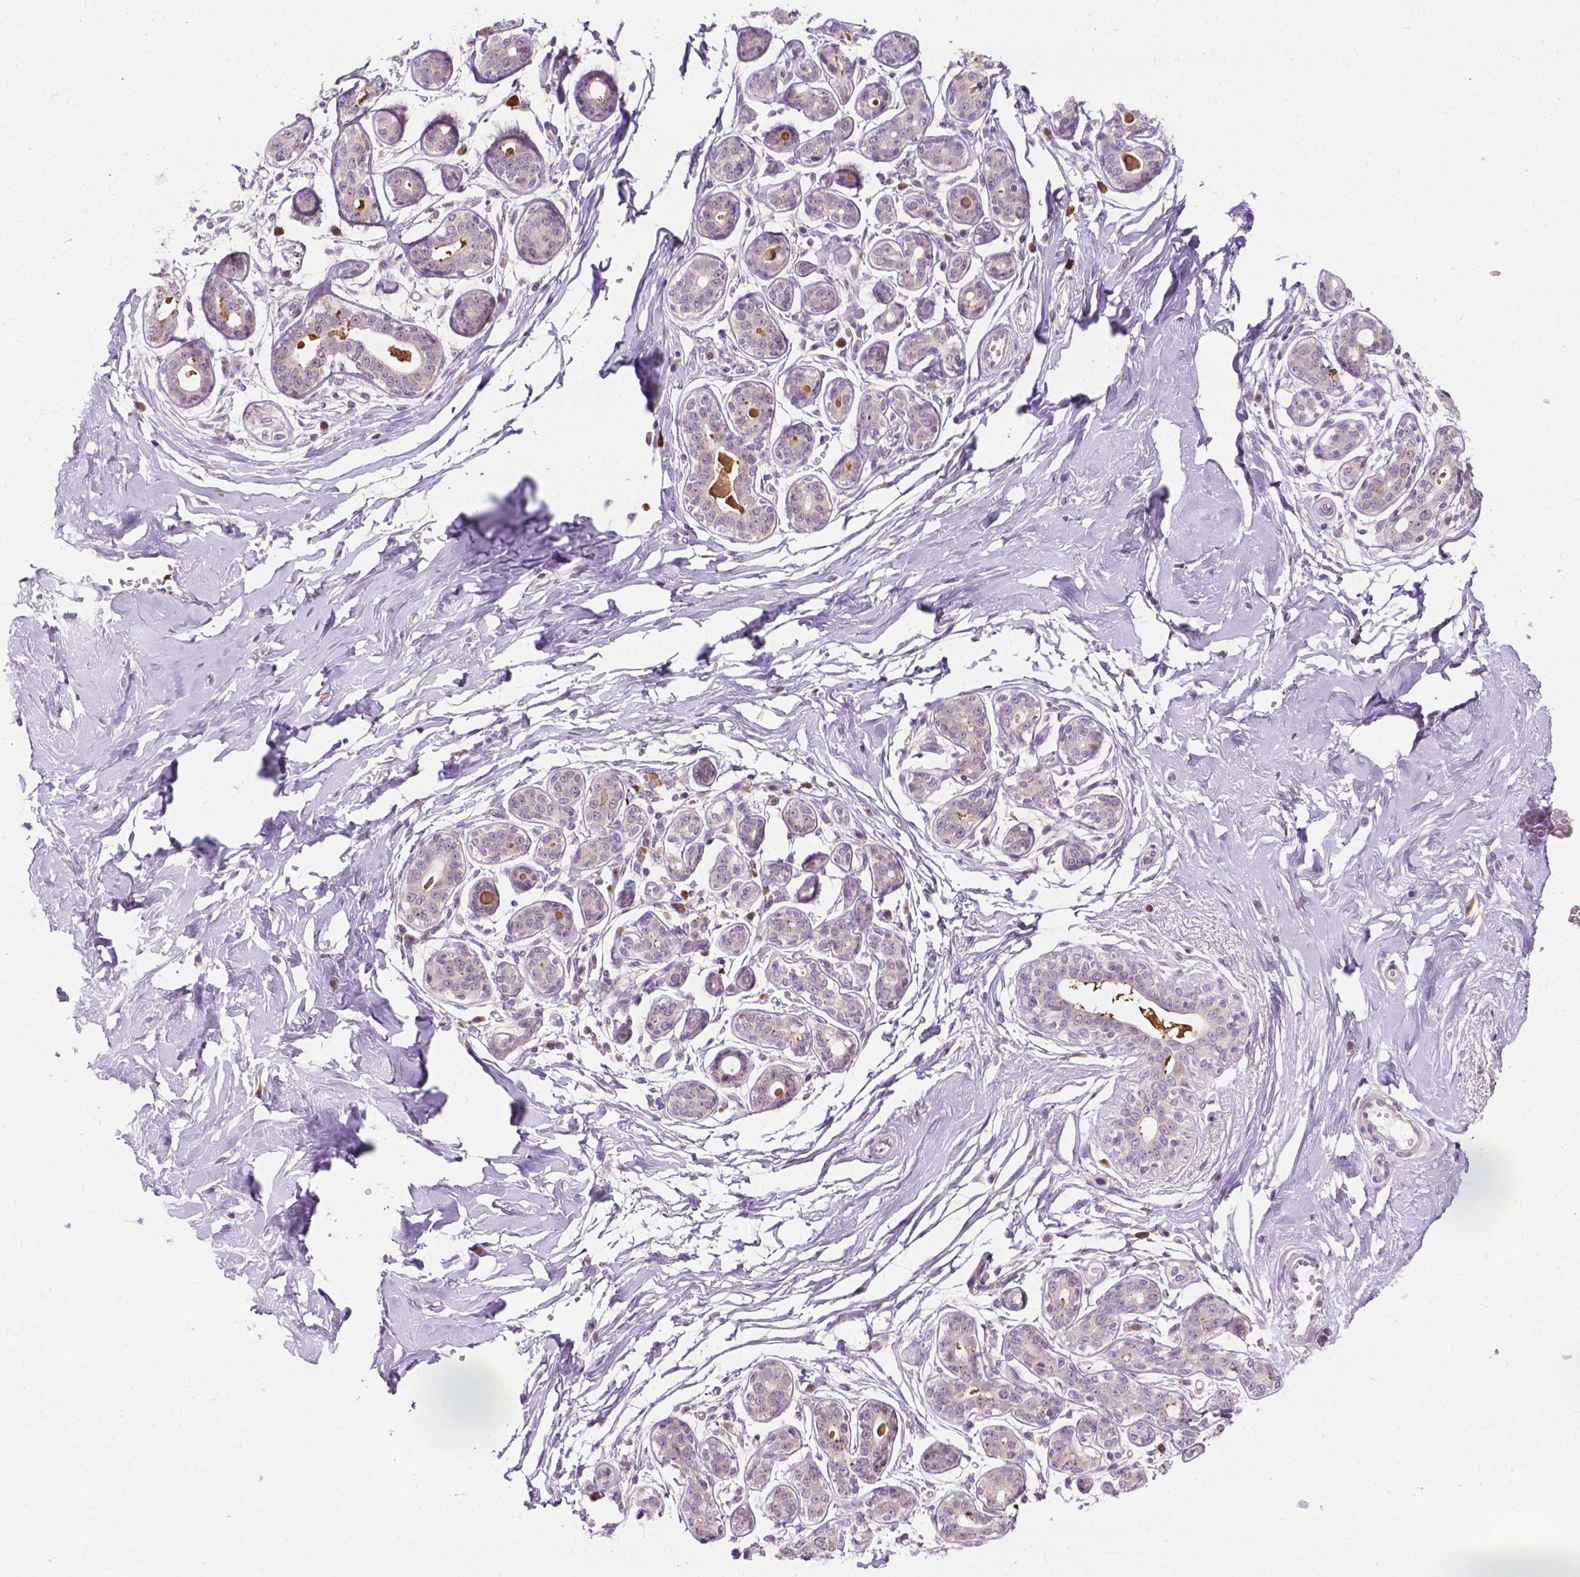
{"staining": {"intensity": "weak", "quantity": "<25%", "location": "cytoplasmic/membranous"}, "tissue": "breast", "cell_type": "Adipocytes", "image_type": "normal", "snomed": [{"axis": "morphology", "description": "Normal tissue, NOS"}, {"axis": "topography", "description": "Skin"}, {"axis": "topography", "description": "Breast"}], "caption": "Breast stained for a protein using immunohistochemistry (IHC) demonstrates no positivity adipocytes.", "gene": "DENND4A", "patient": {"sex": "female", "age": 43}}